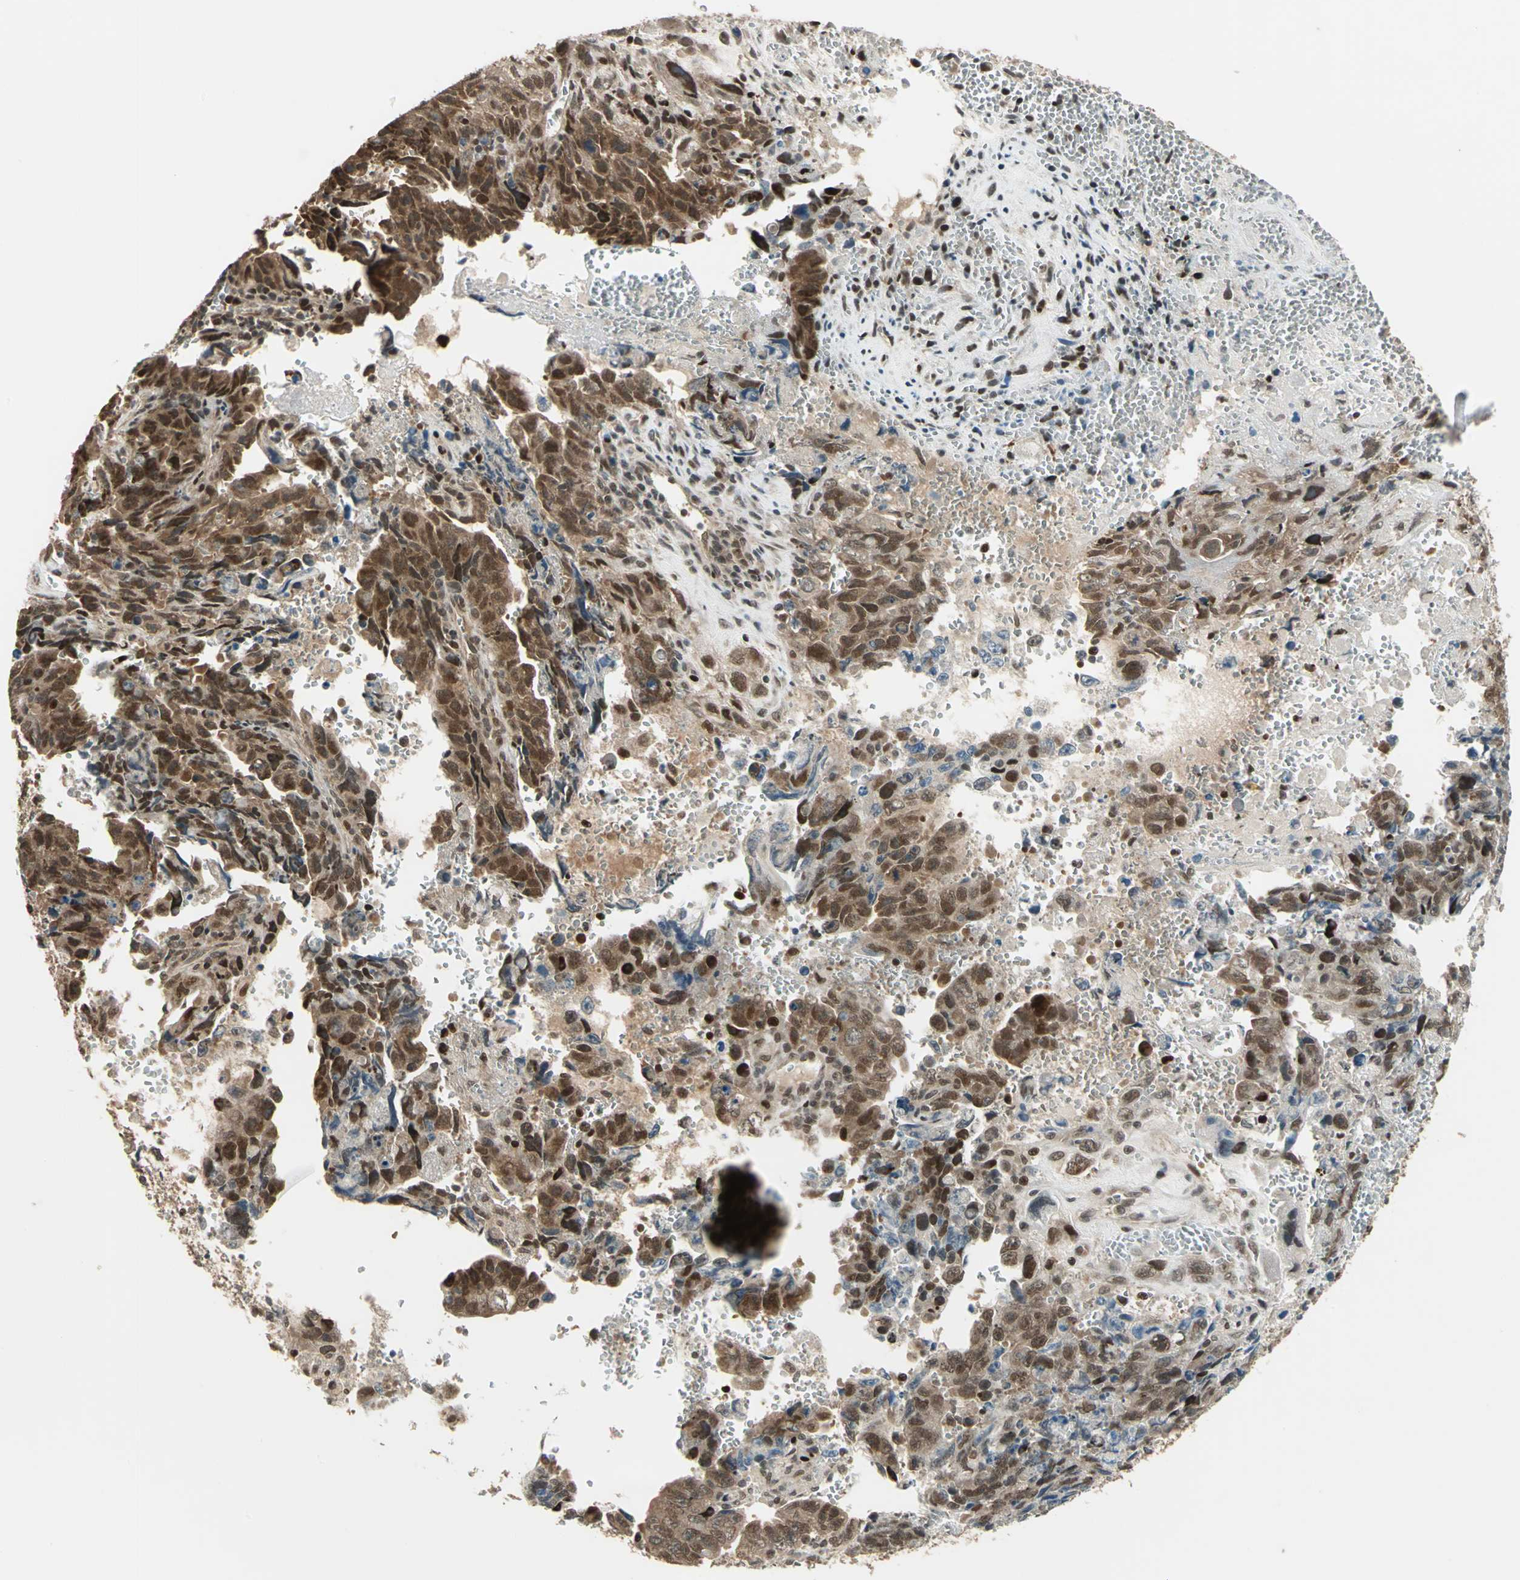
{"staining": {"intensity": "strong", "quantity": ">75%", "location": "cytoplasmic/membranous,nuclear"}, "tissue": "testis cancer", "cell_type": "Tumor cells", "image_type": "cancer", "snomed": [{"axis": "morphology", "description": "Carcinoma, Embryonal, NOS"}, {"axis": "topography", "description": "Testis"}], "caption": "DAB immunohistochemical staining of human testis embryonal carcinoma displays strong cytoplasmic/membranous and nuclear protein positivity in about >75% of tumor cells. Nuclei are stained in blue.", "gene": "PSMC3", "patient": {"sex": "male", "age": 28}}